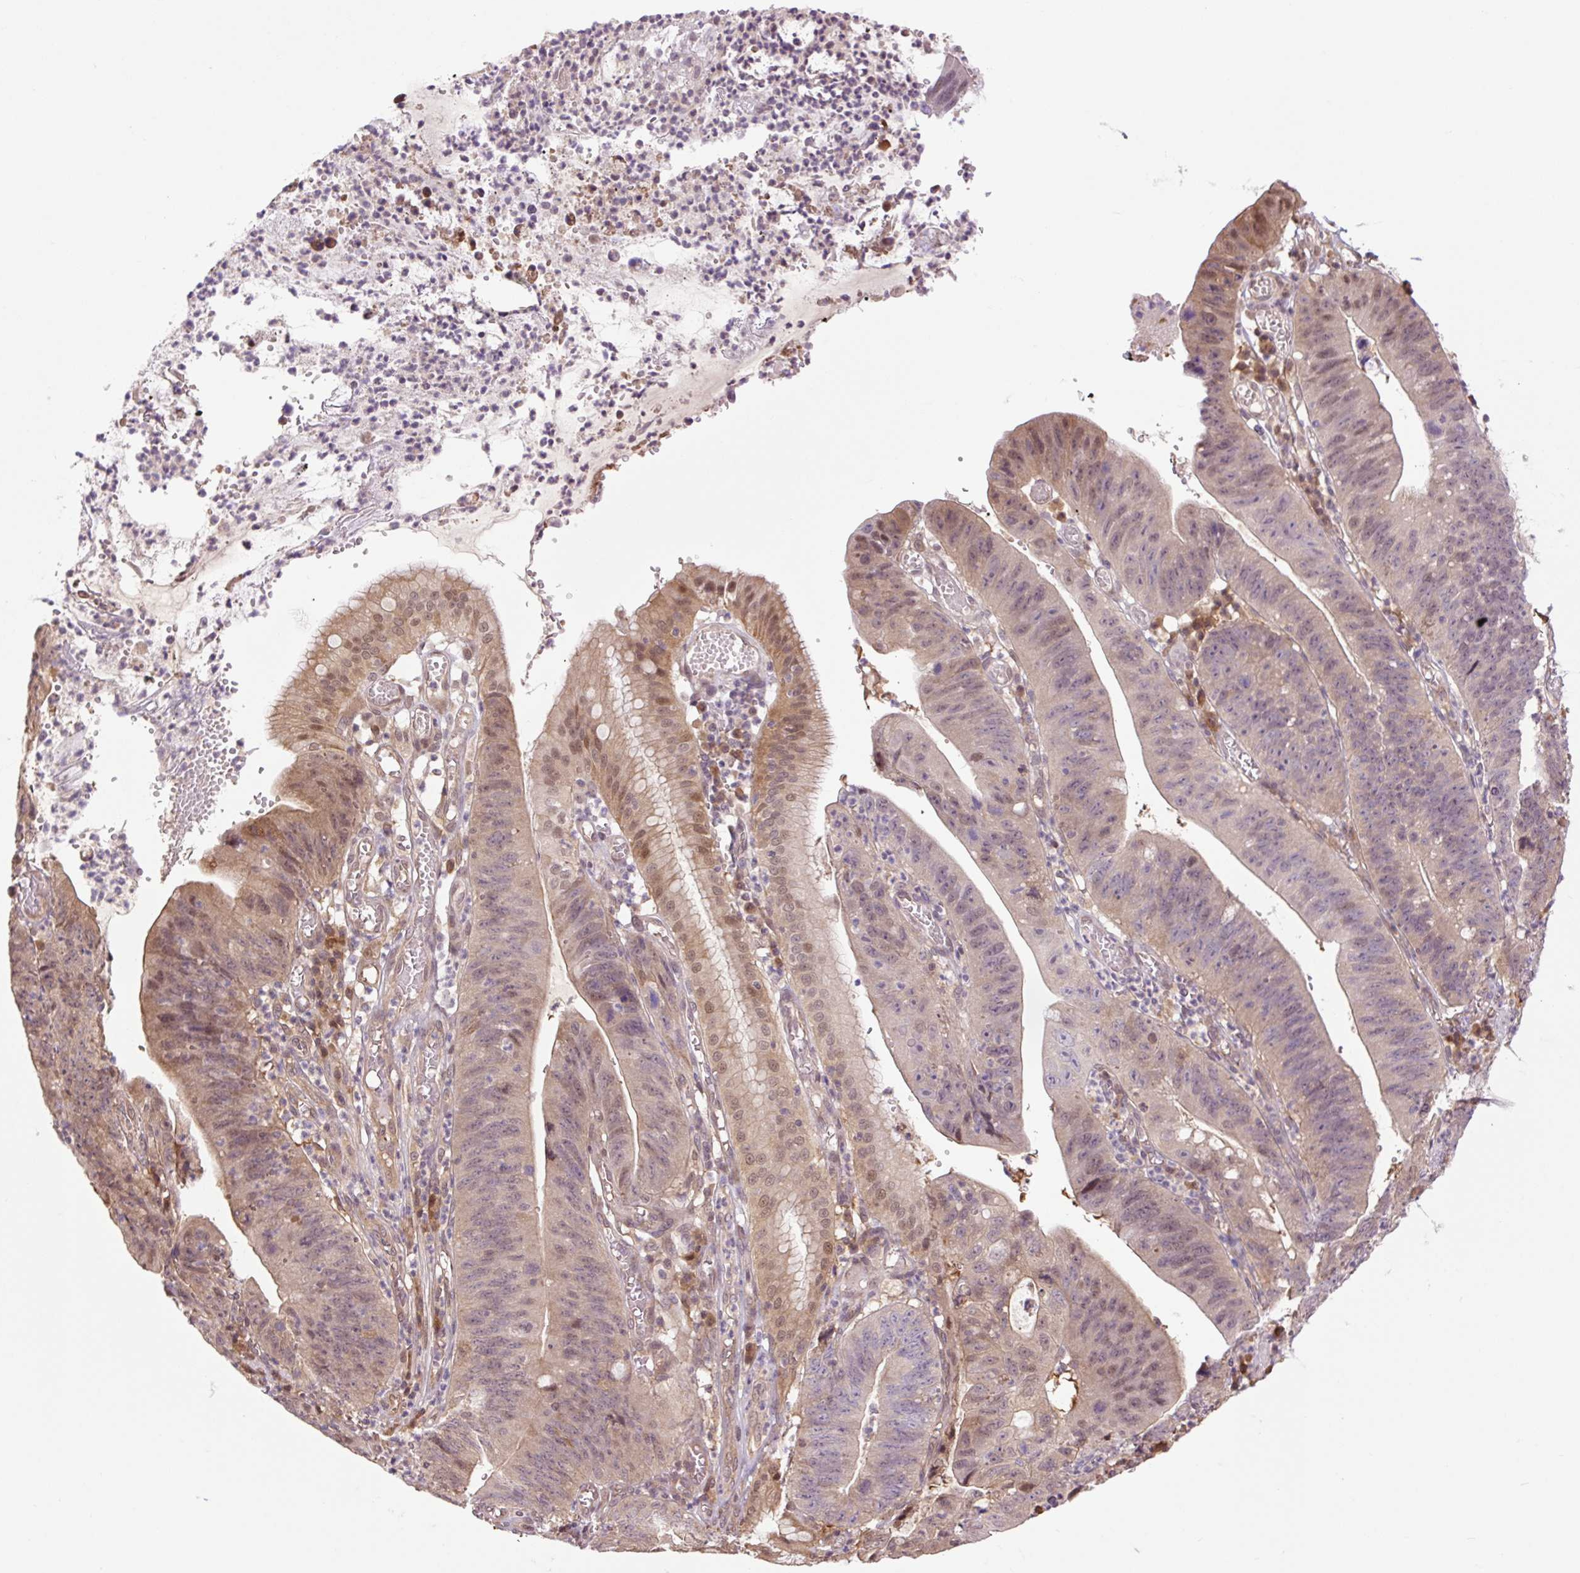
{"staining": {"intensity": "moderate", "quantity": "<25%", "location": "cytoplasmic/membranous,nuclear"}, "tissue": "stomach cancer", "cell_type": "Tumor cells", "image_type": "cancer", "snomed": [{"axis": "morphology", "description": "Adenocarcinoma, NOS"}, {"axis": "topography", "description": "Stomach"}], "caption": "A photomicrograph showing moderate cytoplasmic/membranous and nuclear positivity in approximately <25% of tumor cells in adenocarcinoma (stomach), as visualized by brown immunohistochemical staining.", "gene": "TPT1", "patient": {"sex": "male", "age": 59}}